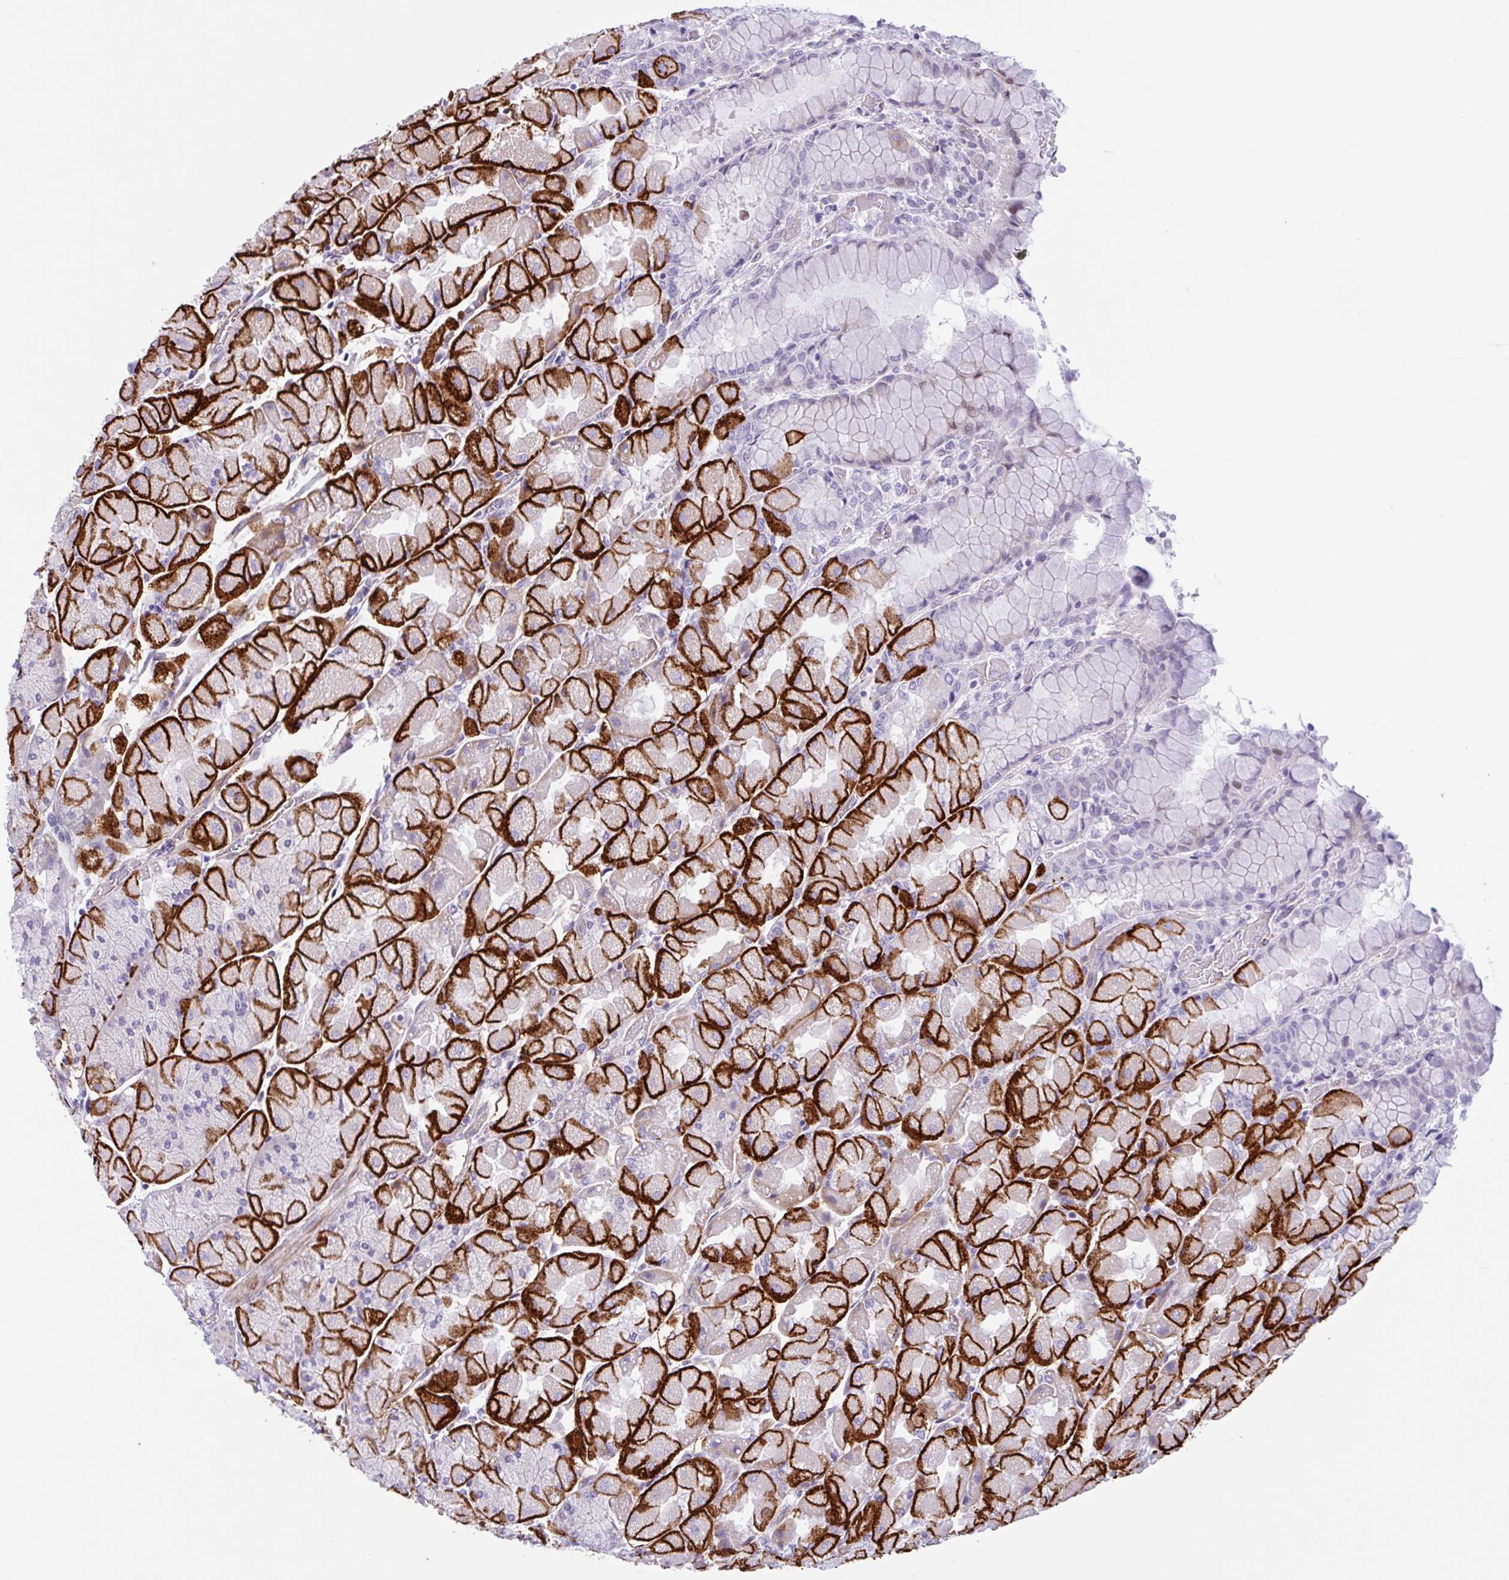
{"staining": {"intensity": "strong", "quantity": "25%-75%", "location": "cytoplasmic/membranous"}, "tissue": "stomach", "cell_type": "Glandular cells", "image_type": "normal", "snomed": [{"axis": "morphology", "description": "Normal tissue, NOS"}, {"axis": "topography", "description": "Stomach"}], "caption": "Immunohistochemistry (IHC) of normal stomach shows high levels of strong cytoplasmic/membranous expression in approximately 25%-75% of glandular cells.", "gene": "AHCYL2", "patient": {"sex": "female", "age": 61}}